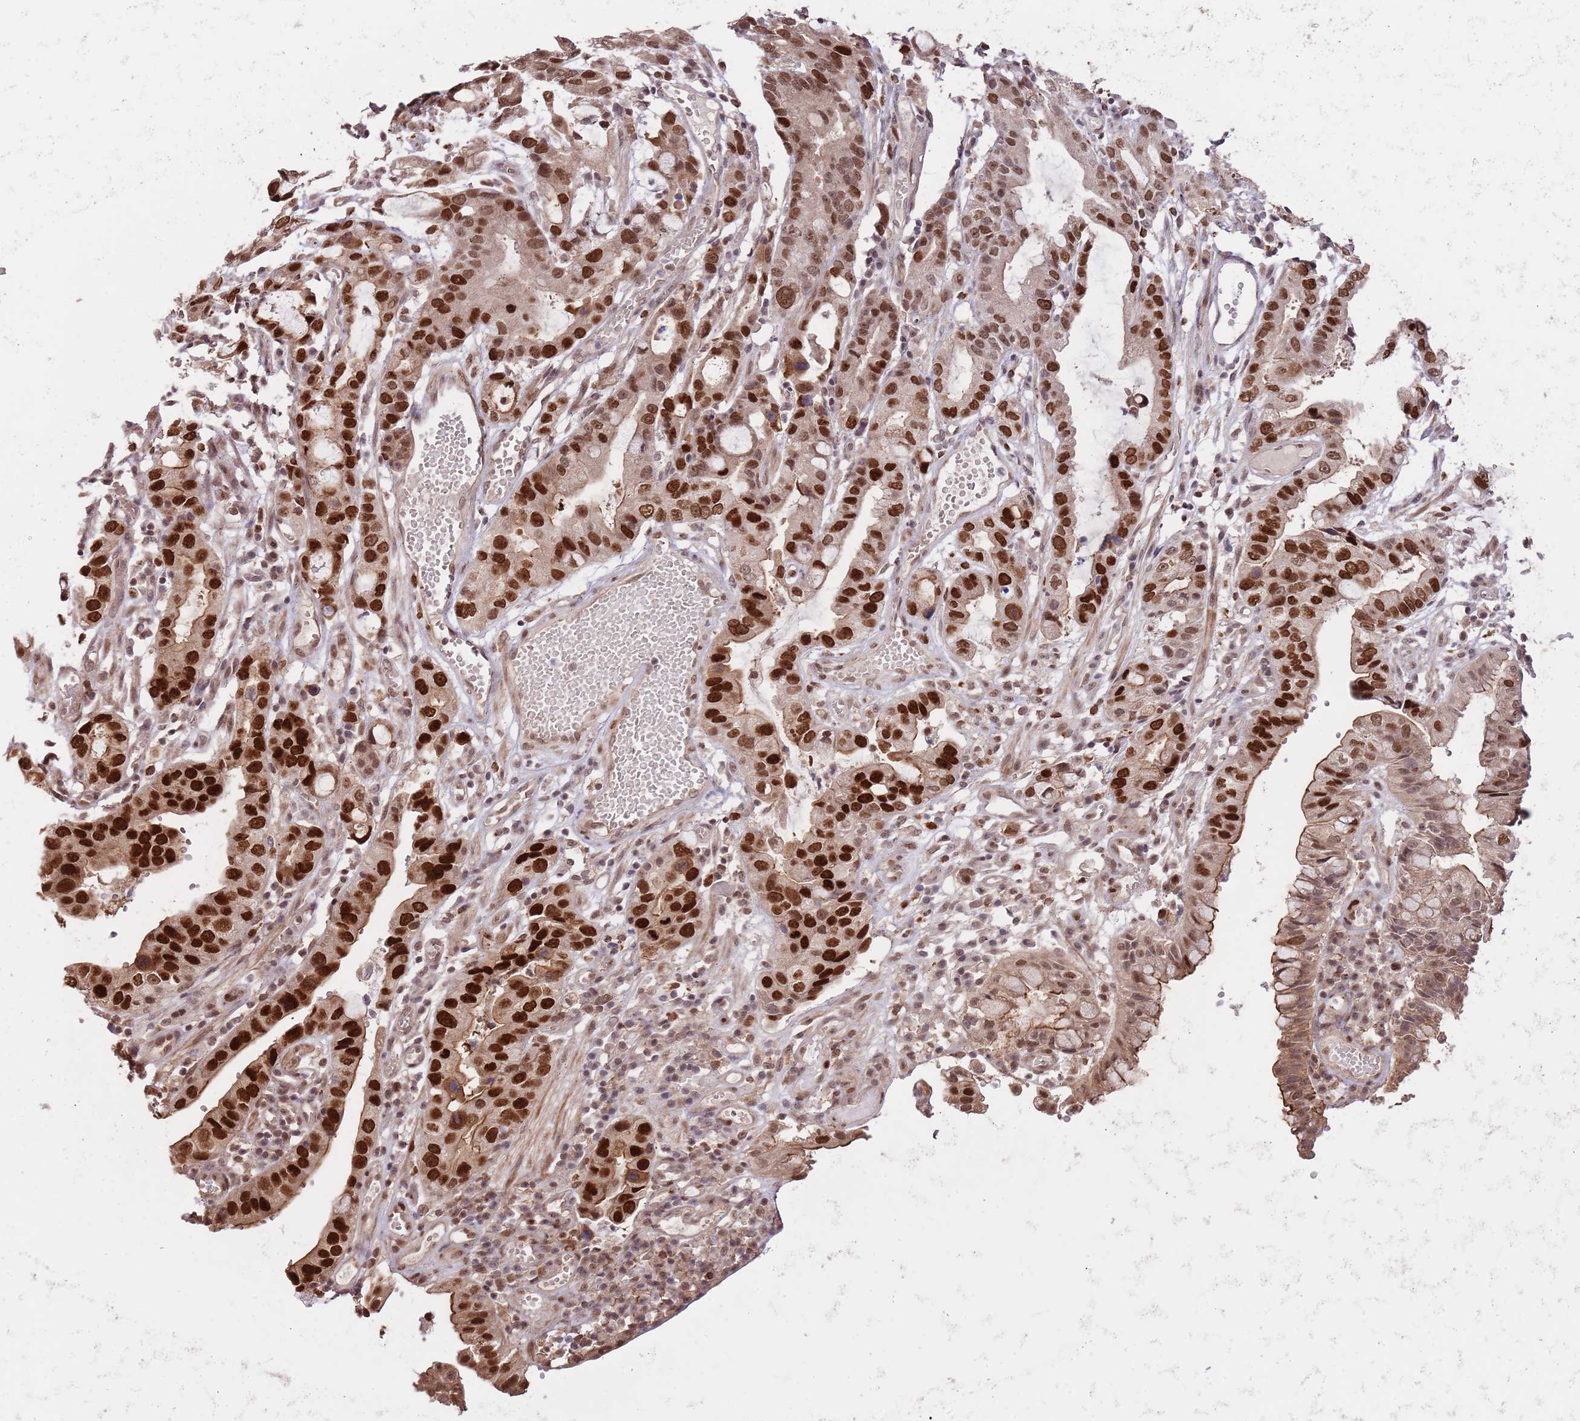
{"staining": {"intensity": "strong", "quantity": ">75%", "location": "nuclear"}, "tissue": "stomach cancer", "cell_type": "Tumor cells", "image_type": "cancer", "snomed": [{"axis": "morphology", "description": "Adenocarcinoma, NOS"}, {"axis": "topography", "description": "Stomach"}], "caption": "This is a photomicrograph of immunohistochemistry staining of stomach cancer, which shows strong staining in the nuclear of tumor cells.", "gene": "RIF1", "patient": {"sex": "male", "age": 55}}